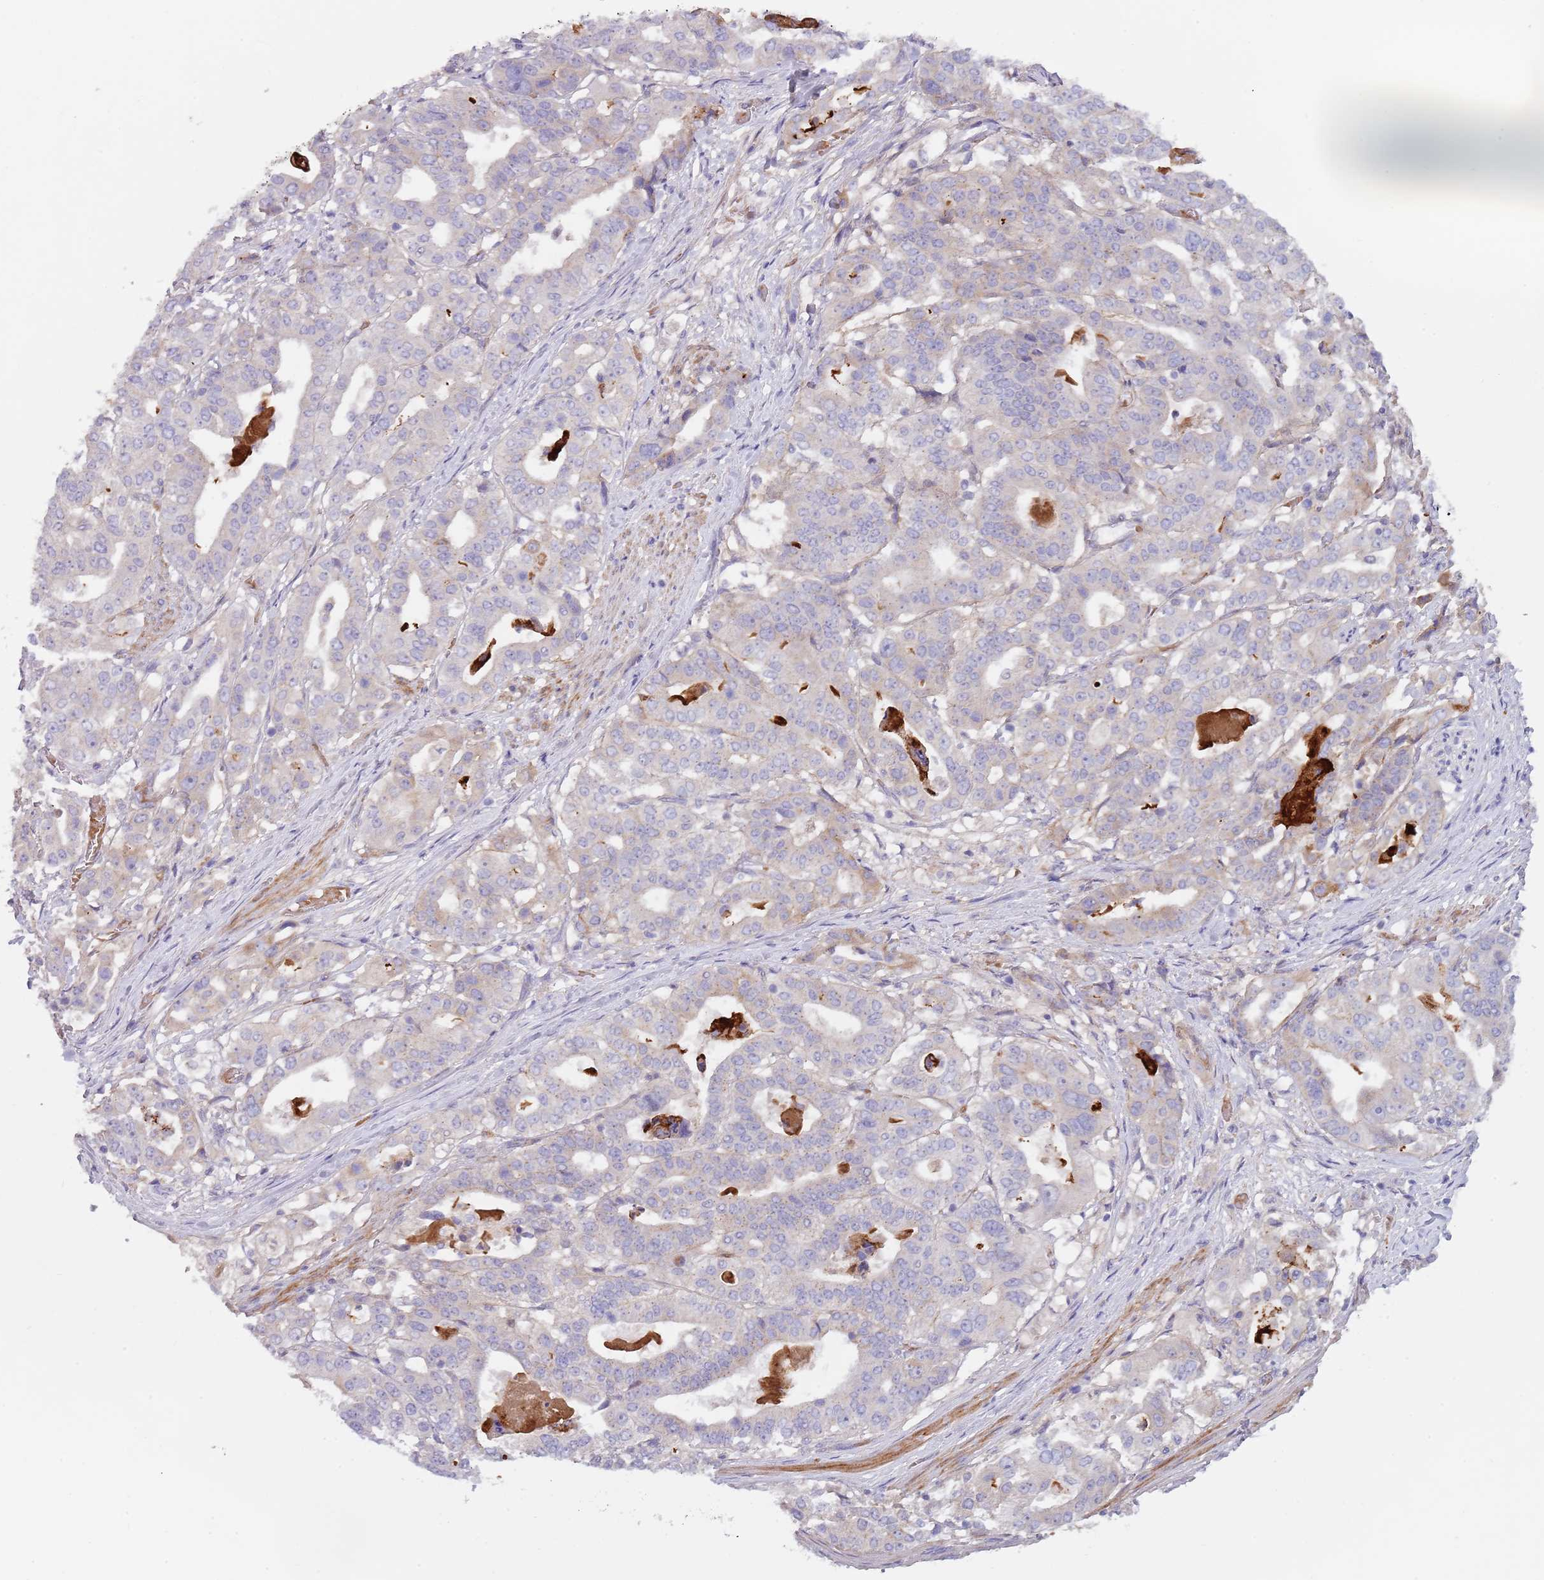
{"staining": {"intensity": "negative", "quantity": "none", "location": "none"}, "tissue": "stomach cancer", "cell_type": "Tumor cells", "image_type": "cancer", "snomed": [{"axis": "morphology", "description": "Adenocarcinoma, NOS"}, {"axis": "topography", "description": "Stomach"}], "caption": "Tumor cells show no significant positivity in stomach adenocarcinoma.", "gene": "TINAGL1", "patient": {"sex": "male", "age": 48}}